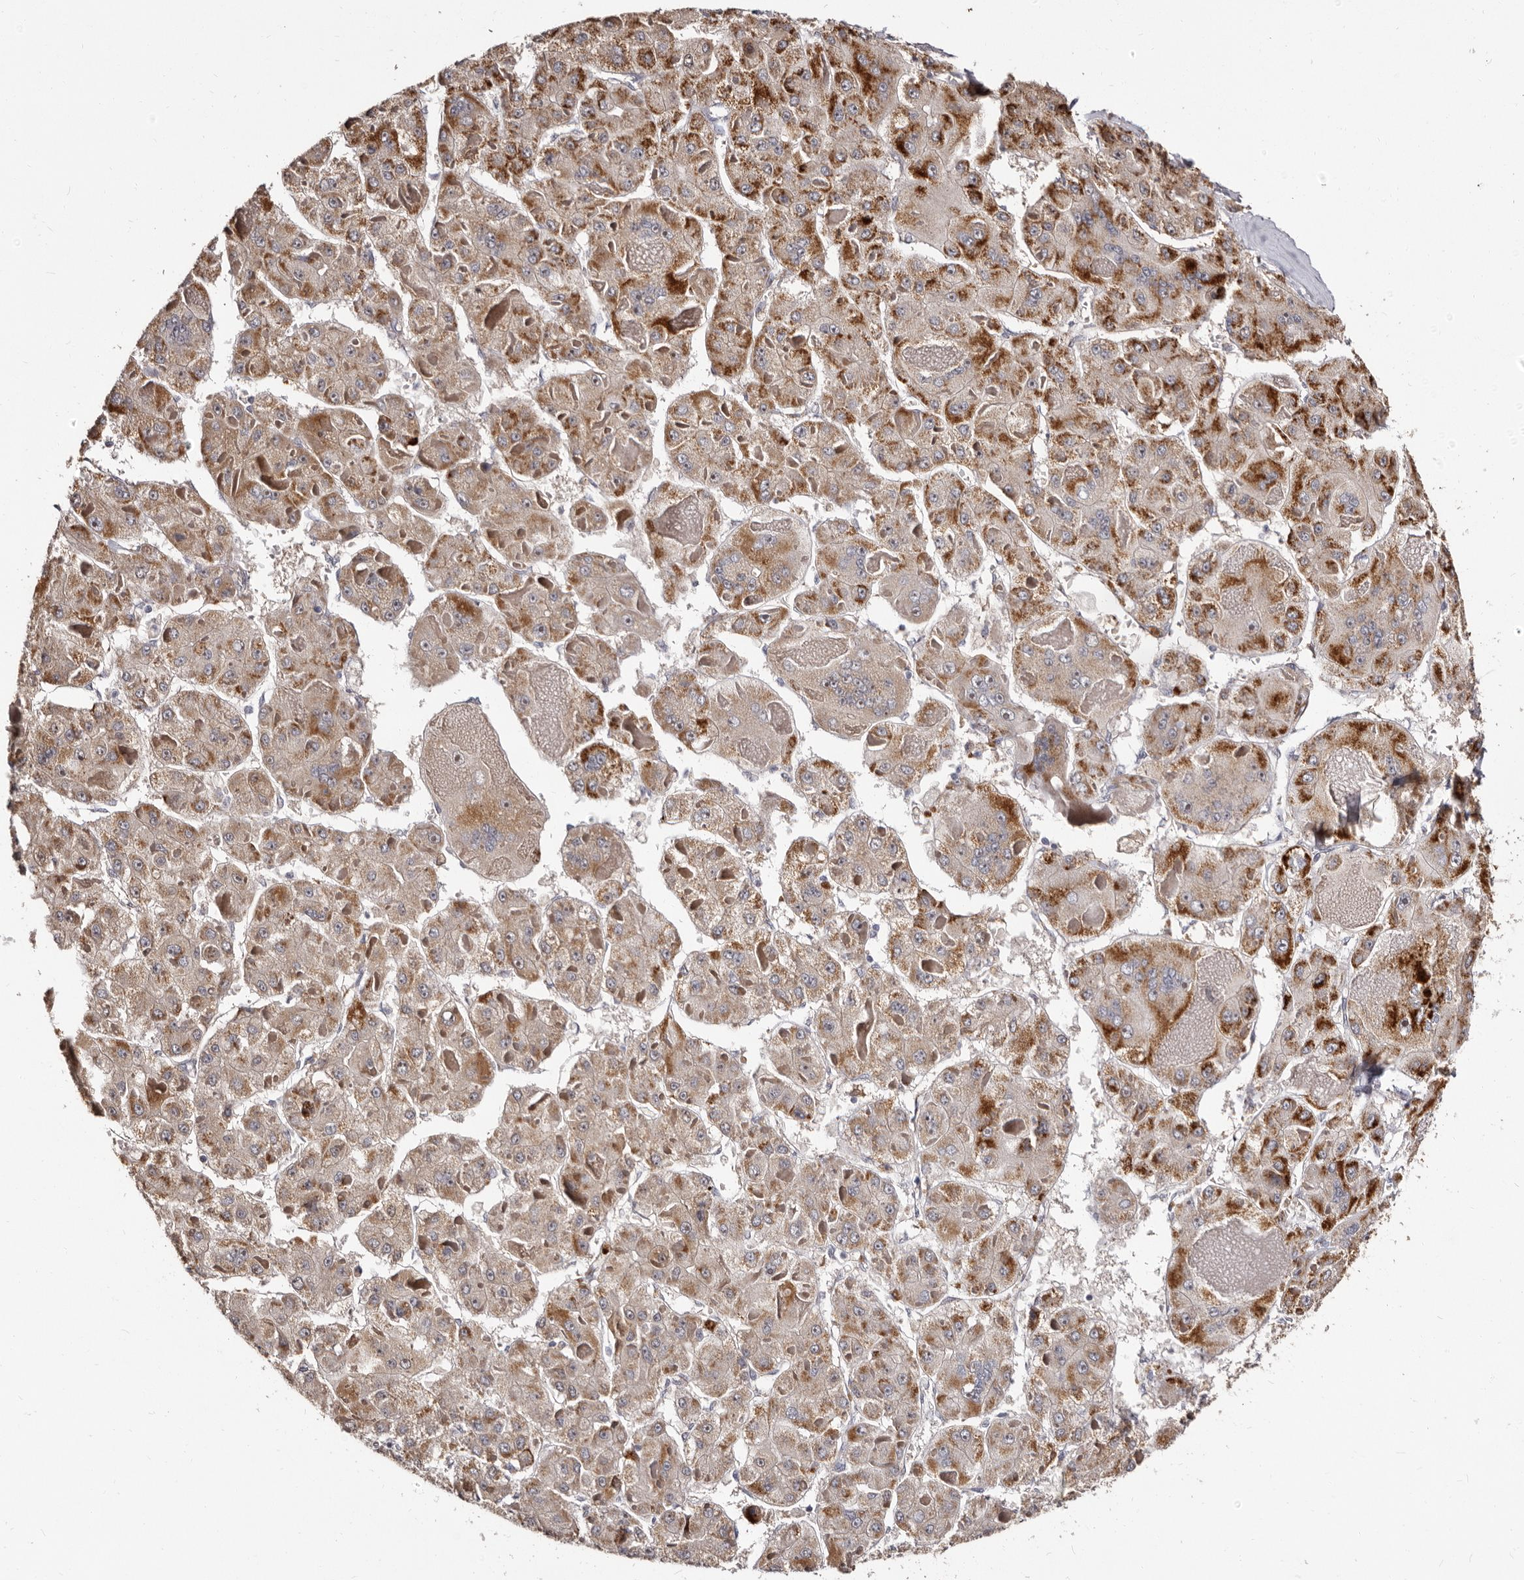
{"staining": {"intensity": "moderate", "quantity": ">75%", "location": "cytoplasmic/membranous"}, "tissue": "liver cancer", "cell_type": "Tumor cells", "image_type": "cancer", "snomed": [{"axis": "morphology", "description": "Carcinoma, Hepatocellular, NOS"}, {"axis": "topography", "description": "Liver"}], "caption": "Protein staining by immunohistochemistry (IHC) exhibits moderate cytoplasmic/membranous expression in about >75% of tumor cells in liver cancer.", "gene": "PTAFR", "patient": {"sex": "female", "age": 73}}